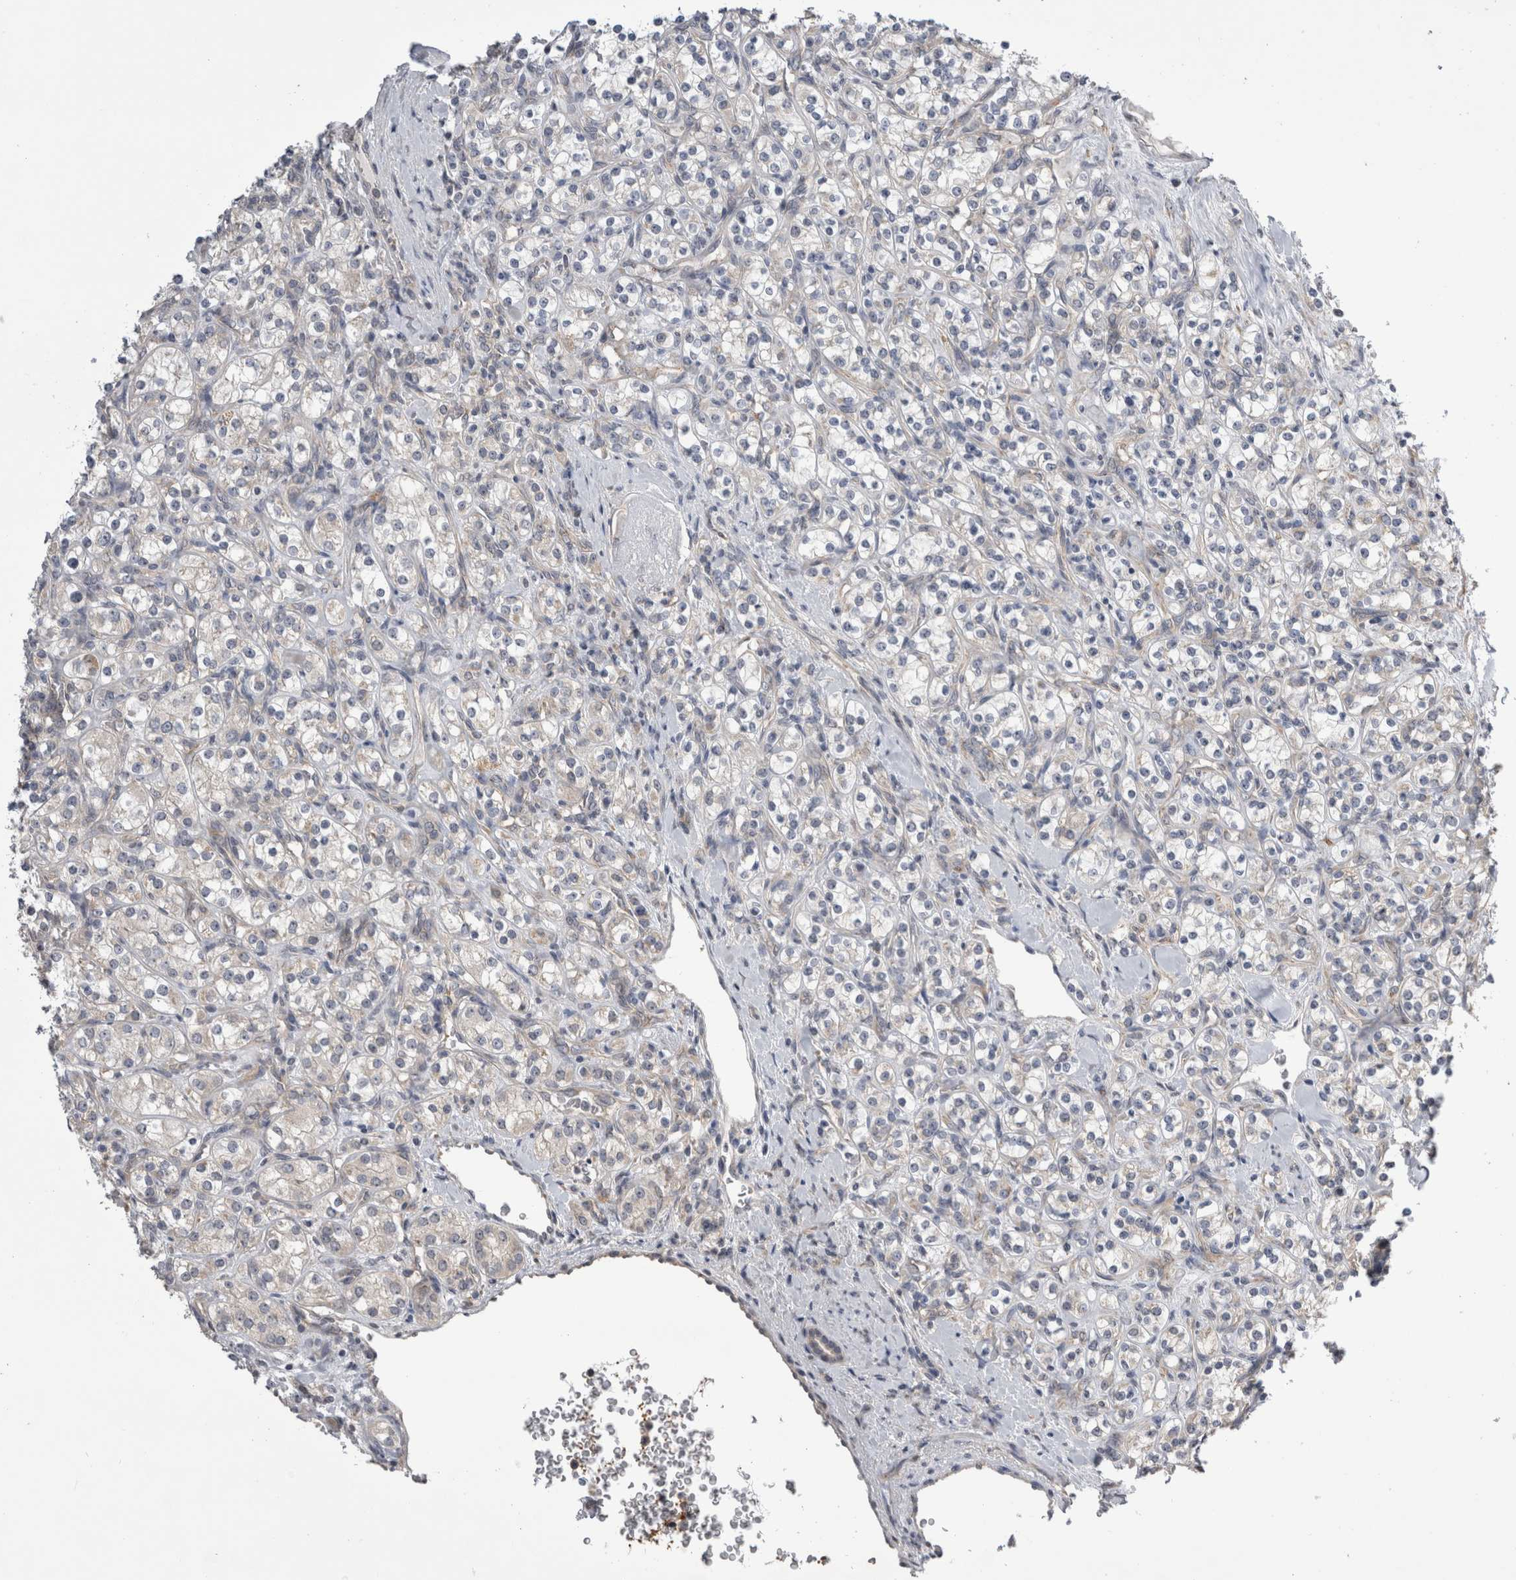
{"staining": {"intensity": "negative", "quantity": "none", "location": "none"}, "tissue": "renal cancer", "cell_type": "Tumor cells", "image_type": "cancer", "snomed": [{"axis": "morphology", "description": "Adenocarcinoma, NOS"}, {"axis": "topography", "description": "Kidney"}], "caption": "Human renal cancer stained for a protein using immunohistochemistry demonstrates no expression in tumor cells.", "gene": "ARHGAP29", "patient": {"sex": "male", "age": 77}}